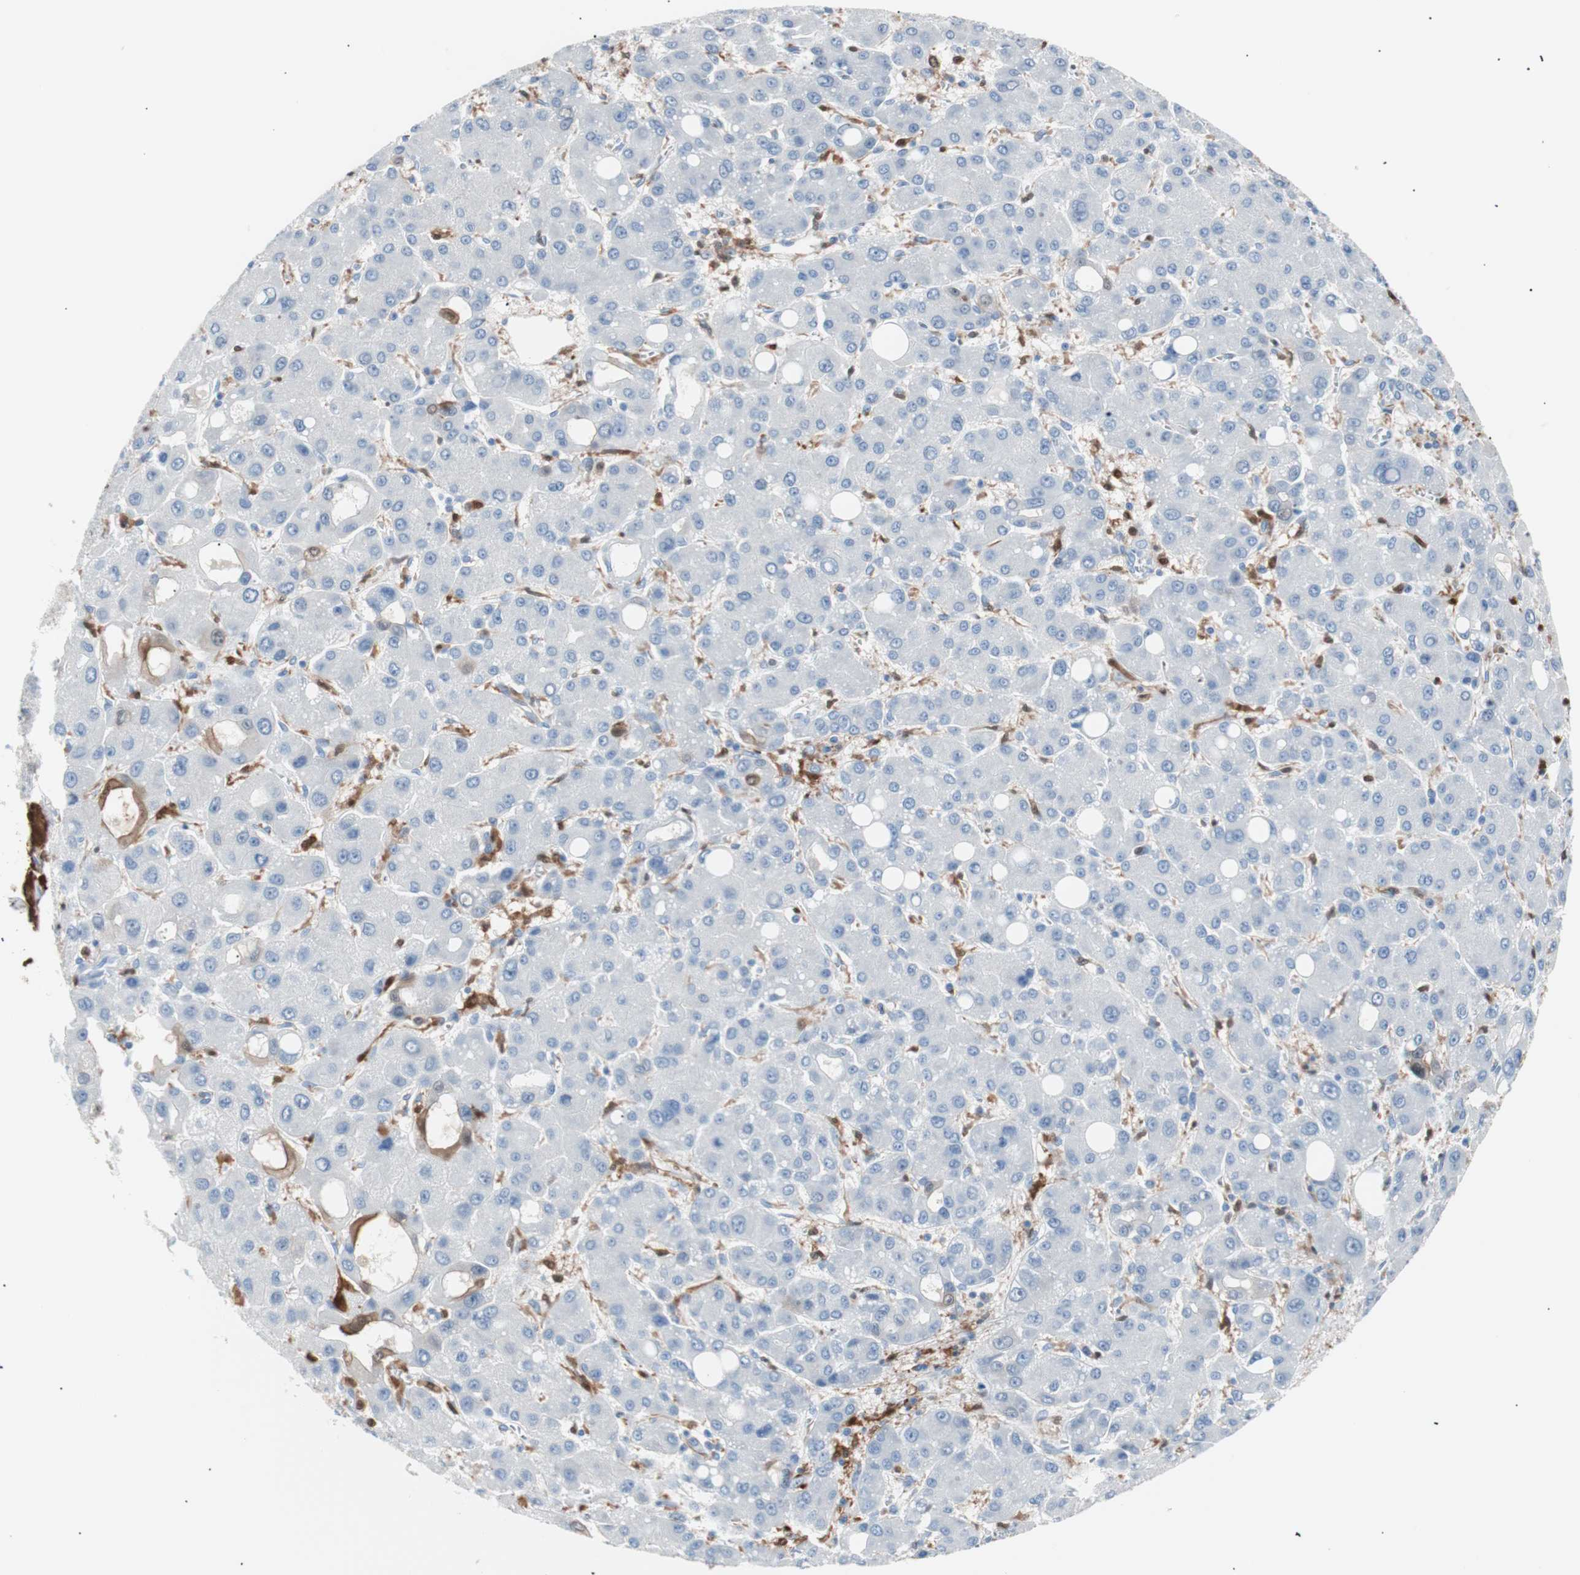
{"staining": {"intensity": "negative", "quantity": "none", "location": "none"}, "tissue": "liver cancer", "cell_type": "Tumor cells", "image_type": "cancer", "snomed": [{"axis": "morphology", "description": "Carcinoma, Hepatocellular, NOS"}, {"axis": "topography", "description": "Liver"}], "caption": "IHC micrograph of neoplastic tissue: human liver cancer stained with DAB exhibits no significant protein expression in tumor cells.", "gene": "IL18", "patient": {"sex": "male", "age": 55}}